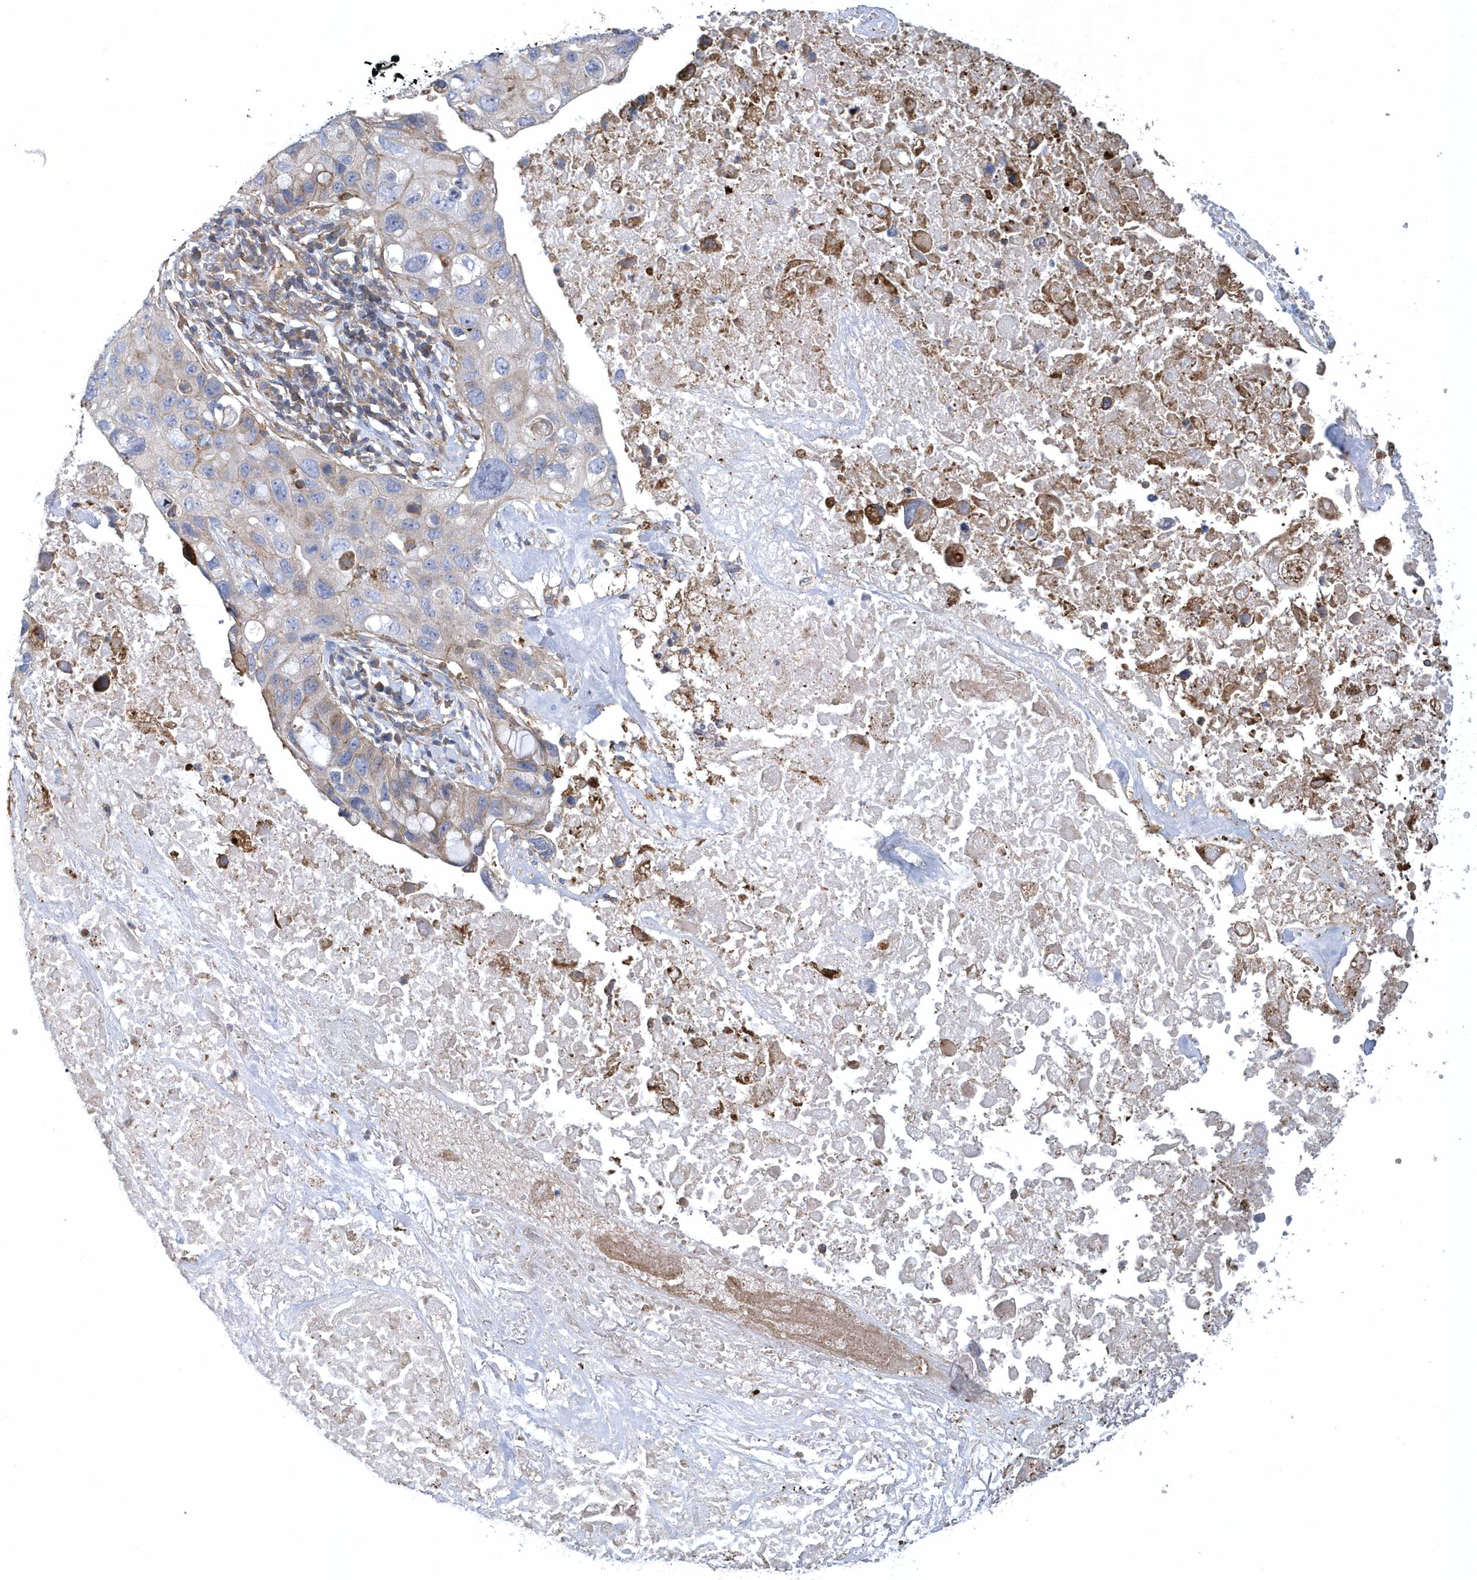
{"staining": {"intensity": "weak", "quantity": "25%-75%", "location": "cytoplasmic/membranous"}, "tissue": "lung cancer", "cell_type": "Tumor cells", "image_type": "cancer", "snomed": [{"axis": "morphology", "description": "Squamous cell carcinoma, NOS"}, {"axis": "topography", "description": "Lung"}], "caption": "DAB (3,3'-diaminobenzidine) immunohistochemical staining of lung cancer (squamous cell carcinoma) displays weak cytoplasmic/membranous protein positivity in about 25%-75% of tumor cells.", "gene": "ARAP2", "patient": {"sex": "female", "age": 73}}